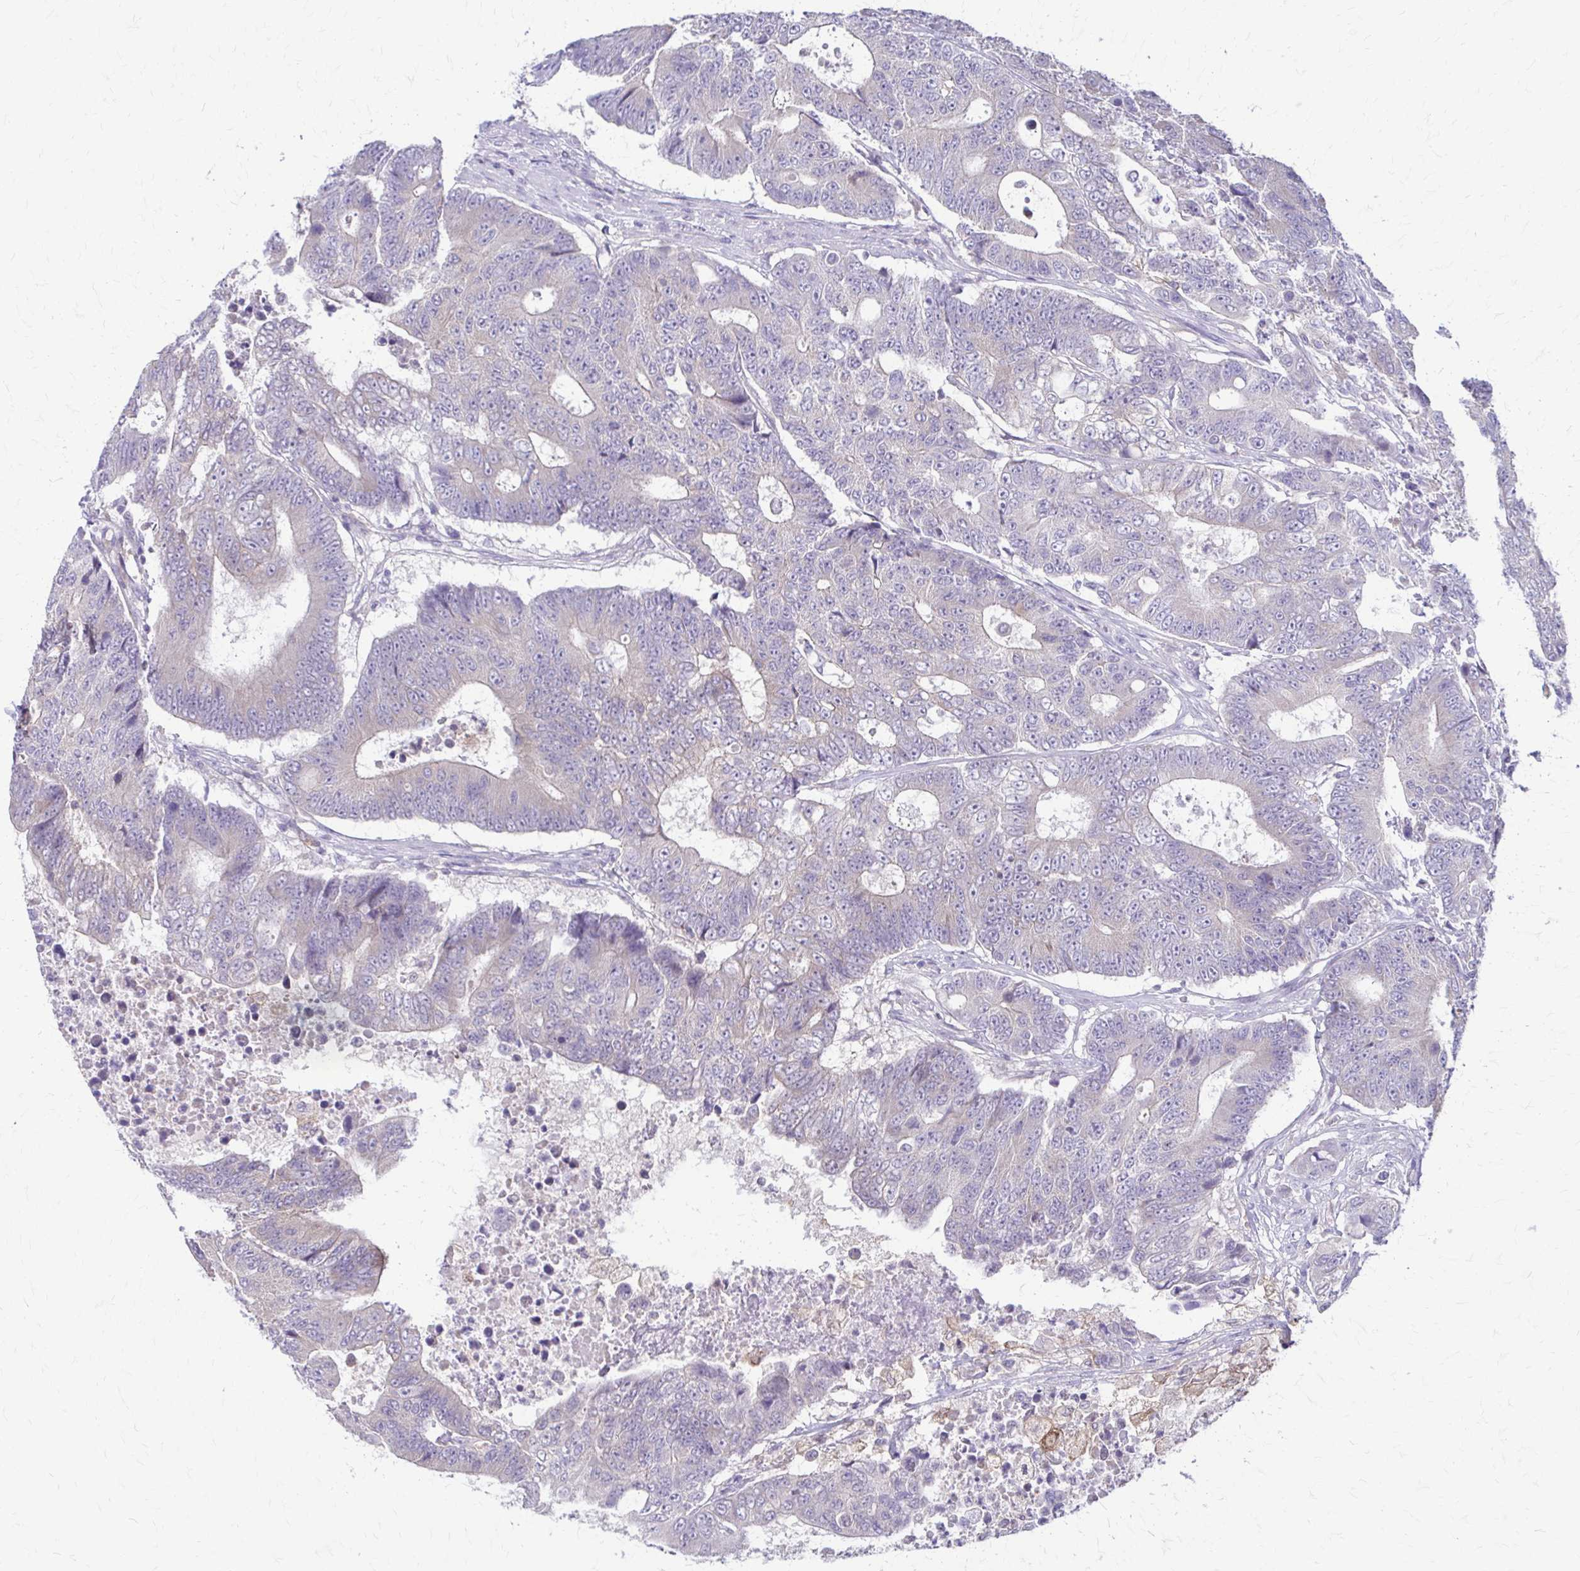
{"staining": {"intensity": "weak", "quantity": "<25%", "location": "cytoplasmic/membranous"}, "tissue": "colorectal cancer", "cell_type": "Tumor cells", "image_type": "cancer", "snomed": [{"axis": "morphology", "description": "Adenocarcinoma, NOS"}, {"axis": "topography", "description": "Colon"}], "caption": "High power microscopy image of an immunohistochemistry (IHC) photomicrograph of colorectal cancer, revealing no significant staining in tumor cells.", "gene": "PIK3AP1", "patient": {"sex": "female", "age": 48}}